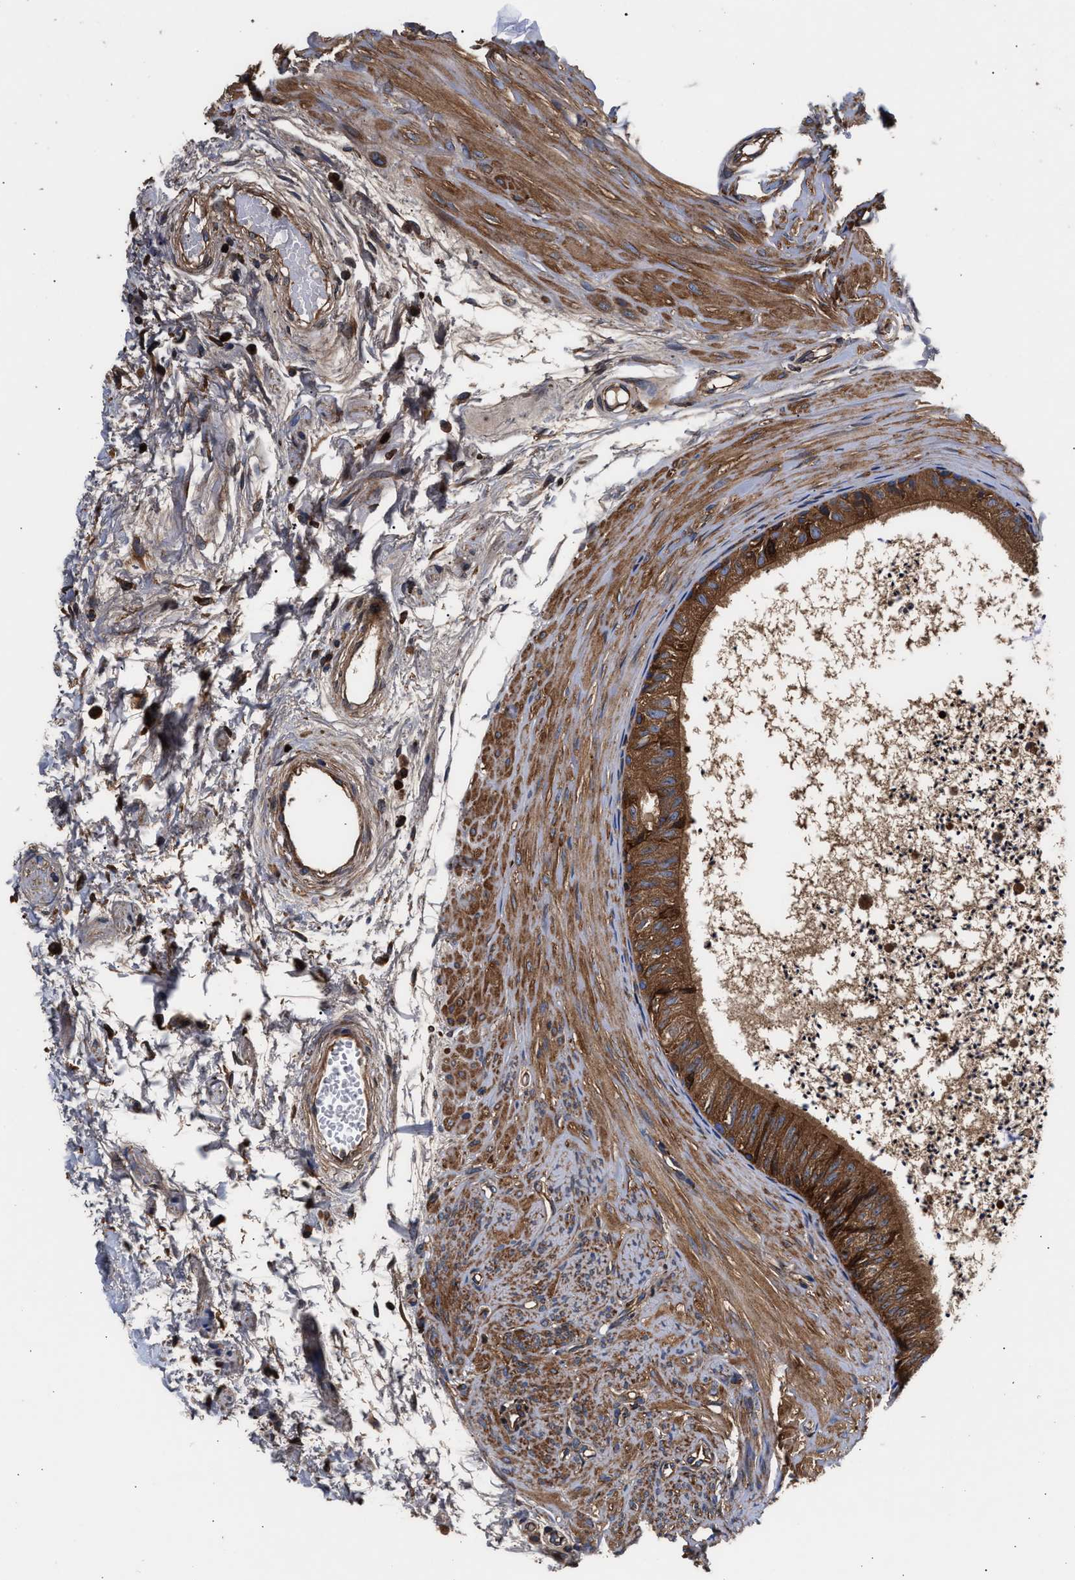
{"staining": {"intensity": "strong", "quantity": ">75%", "location": "cytoplasmic/membranous"}, "tissue": "epididymis", "cell_type": "Glandular cells", "image_type": "normal", "snomed": [{"axis": "morphology", "description": "Normal tissue, NOS"}, {"axis": "topography", "description": "Epididymis"}], "caption": "Immunohistochemical staining of unremarkable human epididymis demonstrates strong cytoplasmic/membranous protein positivity in approximately >75% of glandular cells. (DAB IHC, brown staining for protein, blue staining for nuclei).", "gene": "ENSG00000286112", "patient": {"sex": "male", "age": 56}}